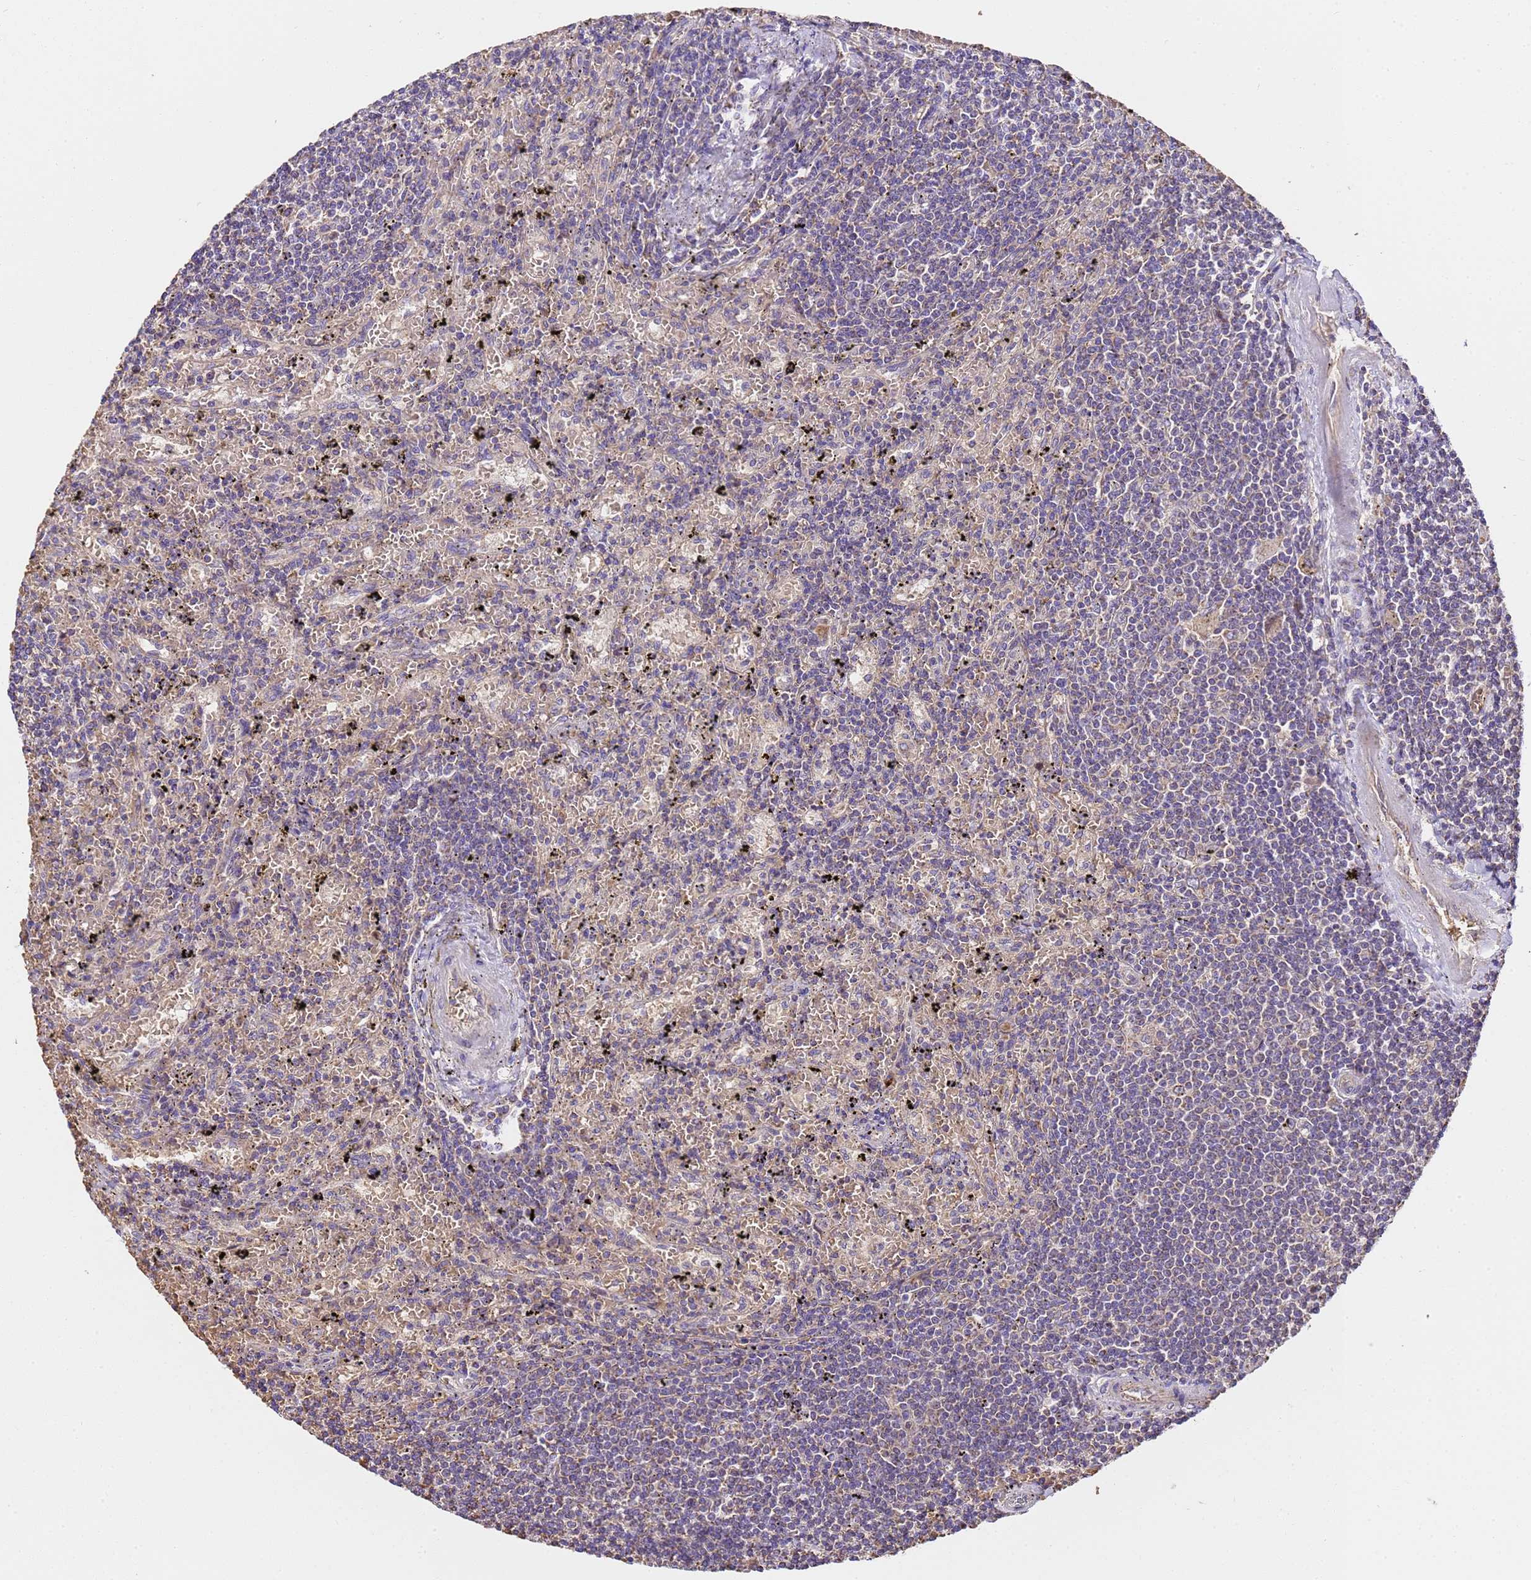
{"staining": {"intensity": "weak", "quantity": "<25%", "location": "cytoplasmic/membranous"}, "tissue": "lymphoma", "cell_type": "Tumor cells", "image_type": "cancer", "snomed": [{"axis": "morphology", "description": "Malignant lymphoma, non-Hodgkin's type, Low grade"}, {"axis": "topography", "description": "Spleen"}], "caption": "Histopathology image shows no protein expression in tumor cells of low-grade malignant lymphoma, non-Hodgkin's type tissue.", "gene": "LRRIQ1", "patient": {"sex": "male", "age": 76}}